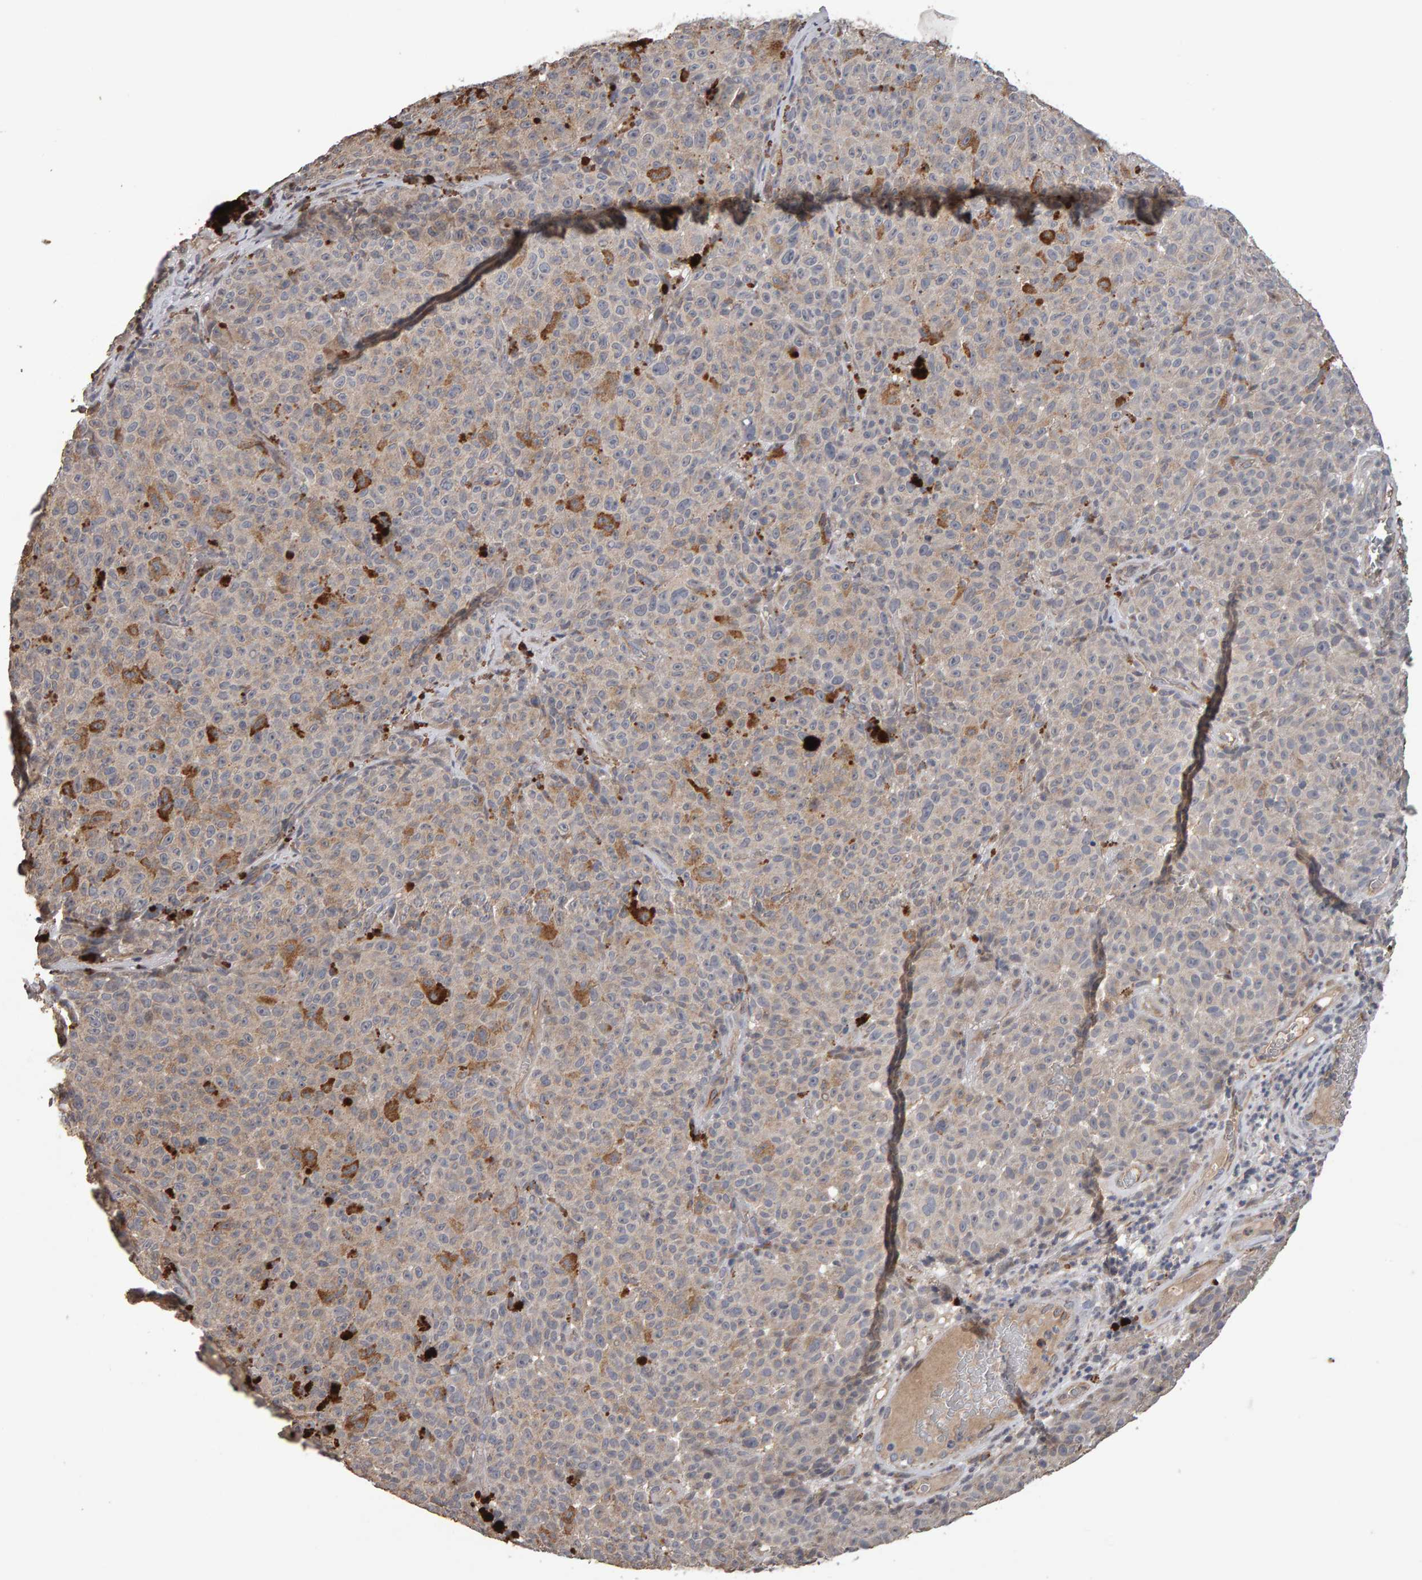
{"staining": {"intensity": "moderate", "quantity": "<25%", "location": "cytoplasmic/membranous"}, "tissue": "melanoma", "cell_type": "Tumor cells", "image_type": "cancer", "snomed": [{"axis": "morphology", "description": "Malignant melanoma, NOS"}, {"axis": "topography", "description": "Skin"}], "caption": "A brown stain highlights moderate cytoplasmic/membranous staining of a protein in malignant melanoma tumor cells.", "gene": "COASY", "patient": {"sex": "female", "age": 82}}